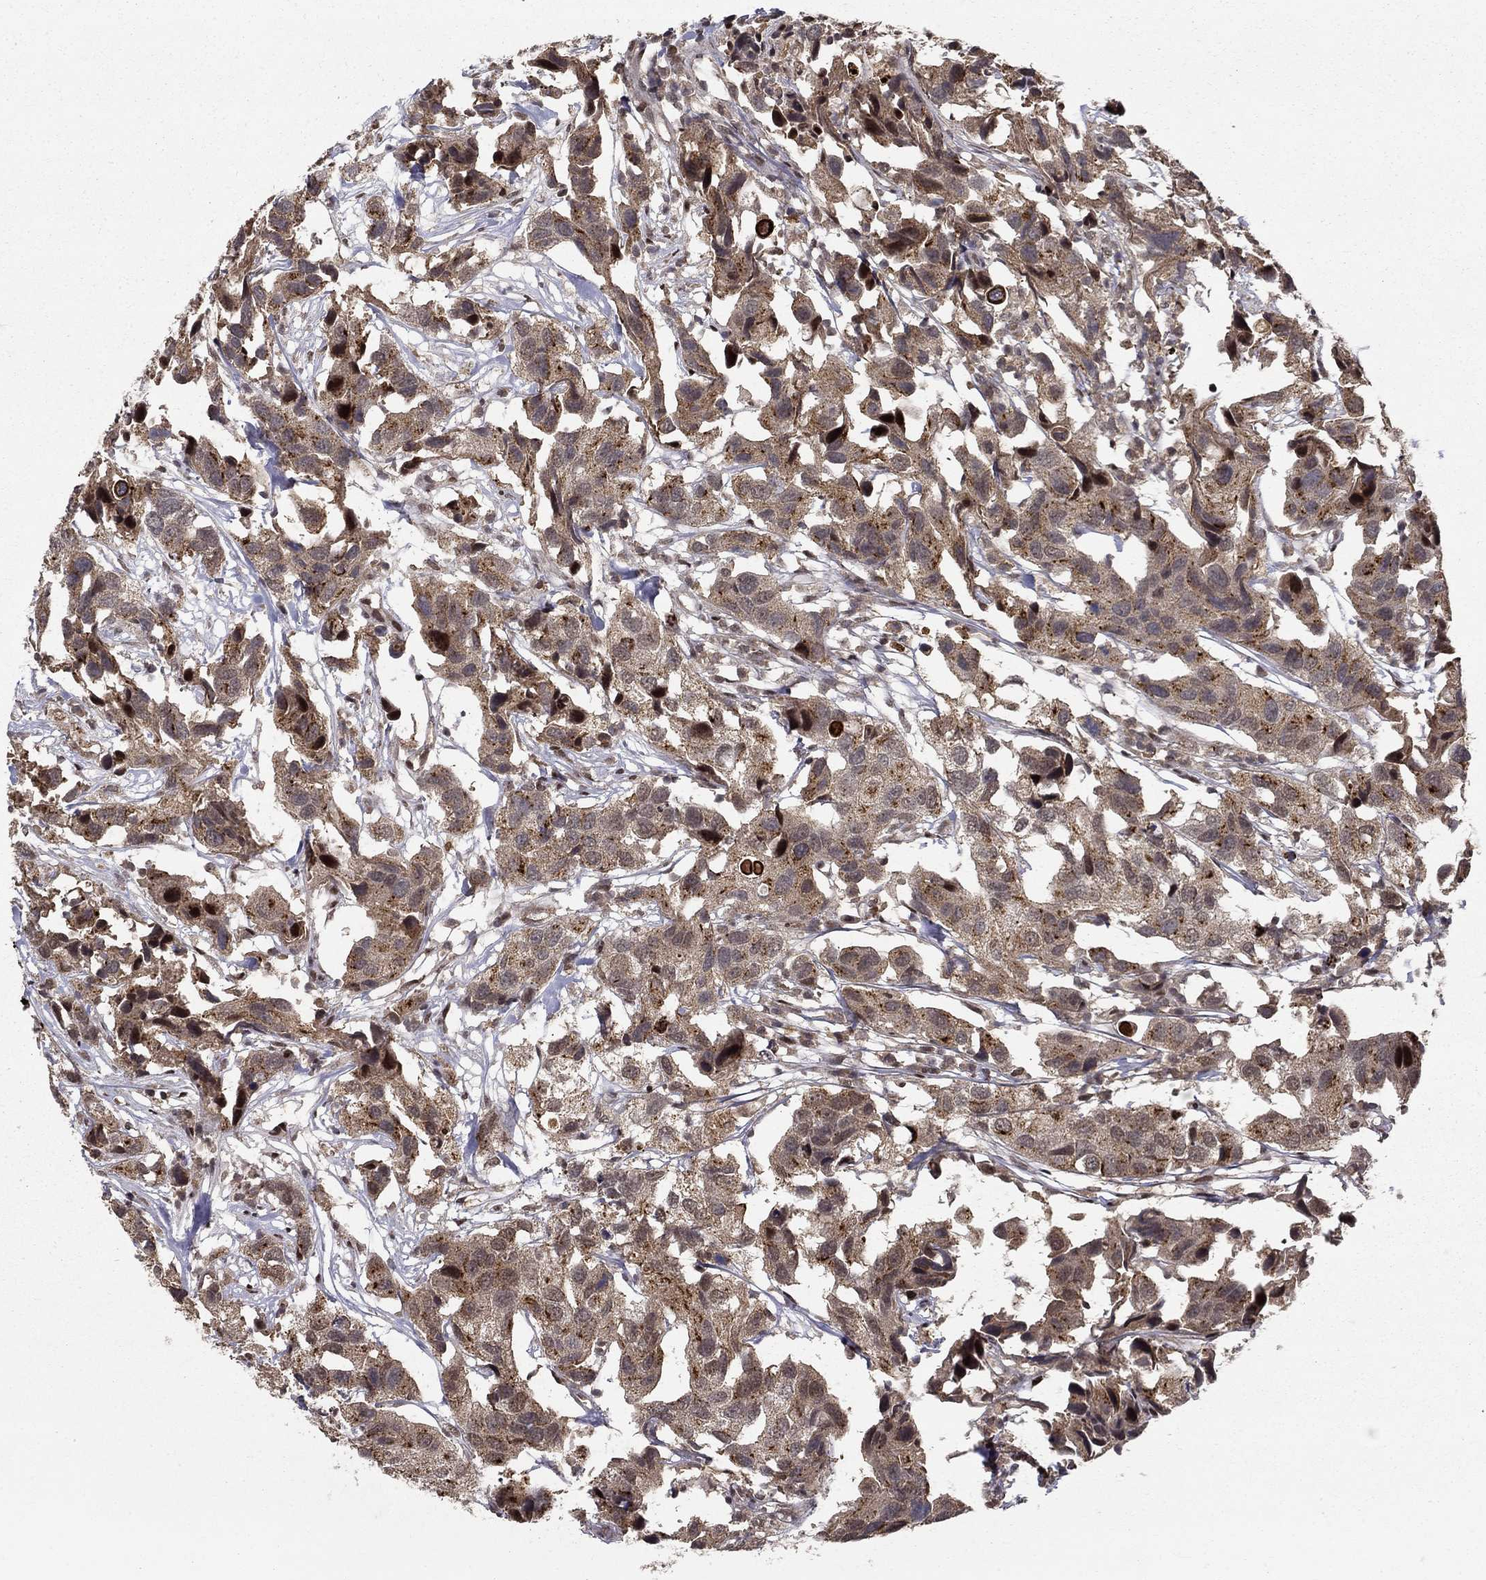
{"staining": {"intensity": "weak", "quantity": "25%-75%", "location": "cytoplasmic/membranous"}, "tissue": "urothelial cancer", "cell_type": "Tumor cells", "image_type": "cancer", "snomed": [{"axis": "morphology", "description": "Urothelial carcinoma, High grade"}, {"axis": "topography", "description": "Urinary bladder"}], "caption": "Immunohistochemistry (IHC) staining of urothelial cancer, which demonstrates low levels of weak cytoplasmic/membranous staining in about 25%-75% of tumor cells indicating weak cytoplasmic/membranous protein expression. The staining was performed using DAB (3,3'-diaminobenzidine) (brown) for protein detection and nuclei were counterstained in hematoxylin (blue).", "gene": "CDCA7L", "patient": {"sex": "male", "age": 79}}